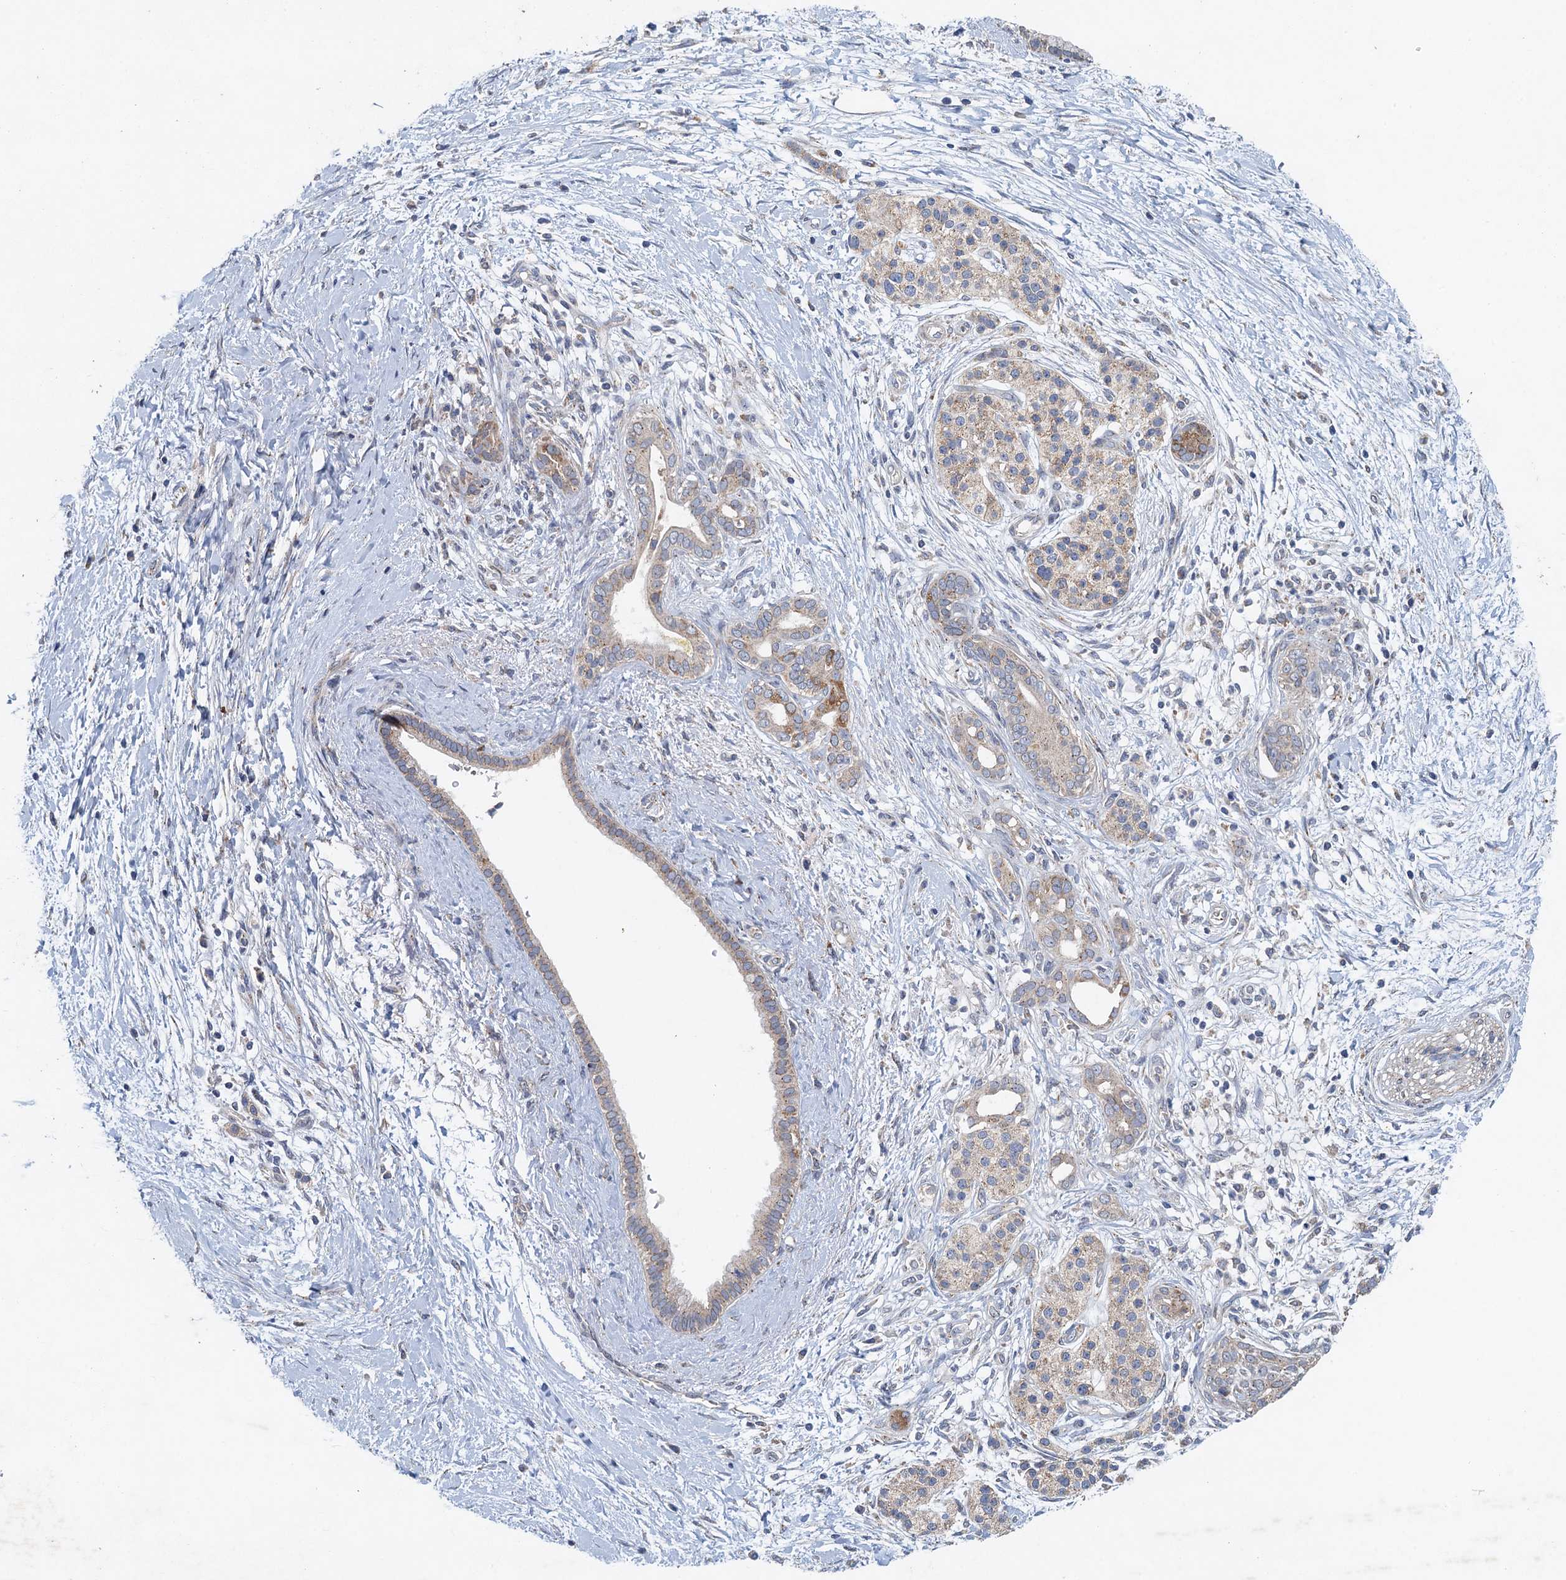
{"staining": {"intensity": "moderate", "quantity": "<25%", "location": "cytoplasmic/membranous"}, "tissue": "pancreatic cancer", "cell_type": "Tumor cells", "image_type": "cancer", "snomed": [{"axis": "morphology", "description": "Adenocarcinoma, NOS"}, {"axis": "topography", "description": "Pancreas"}], "caption": "Approximately <25% of tumor cells in adenocarcinoma (pancreatic) display moderate cytoplasmic/membranous protein positivity as visualized by brown immunohistochemical staining.", "gene": "BCS1L", "patient": {"sex": "male", "age": 58}}